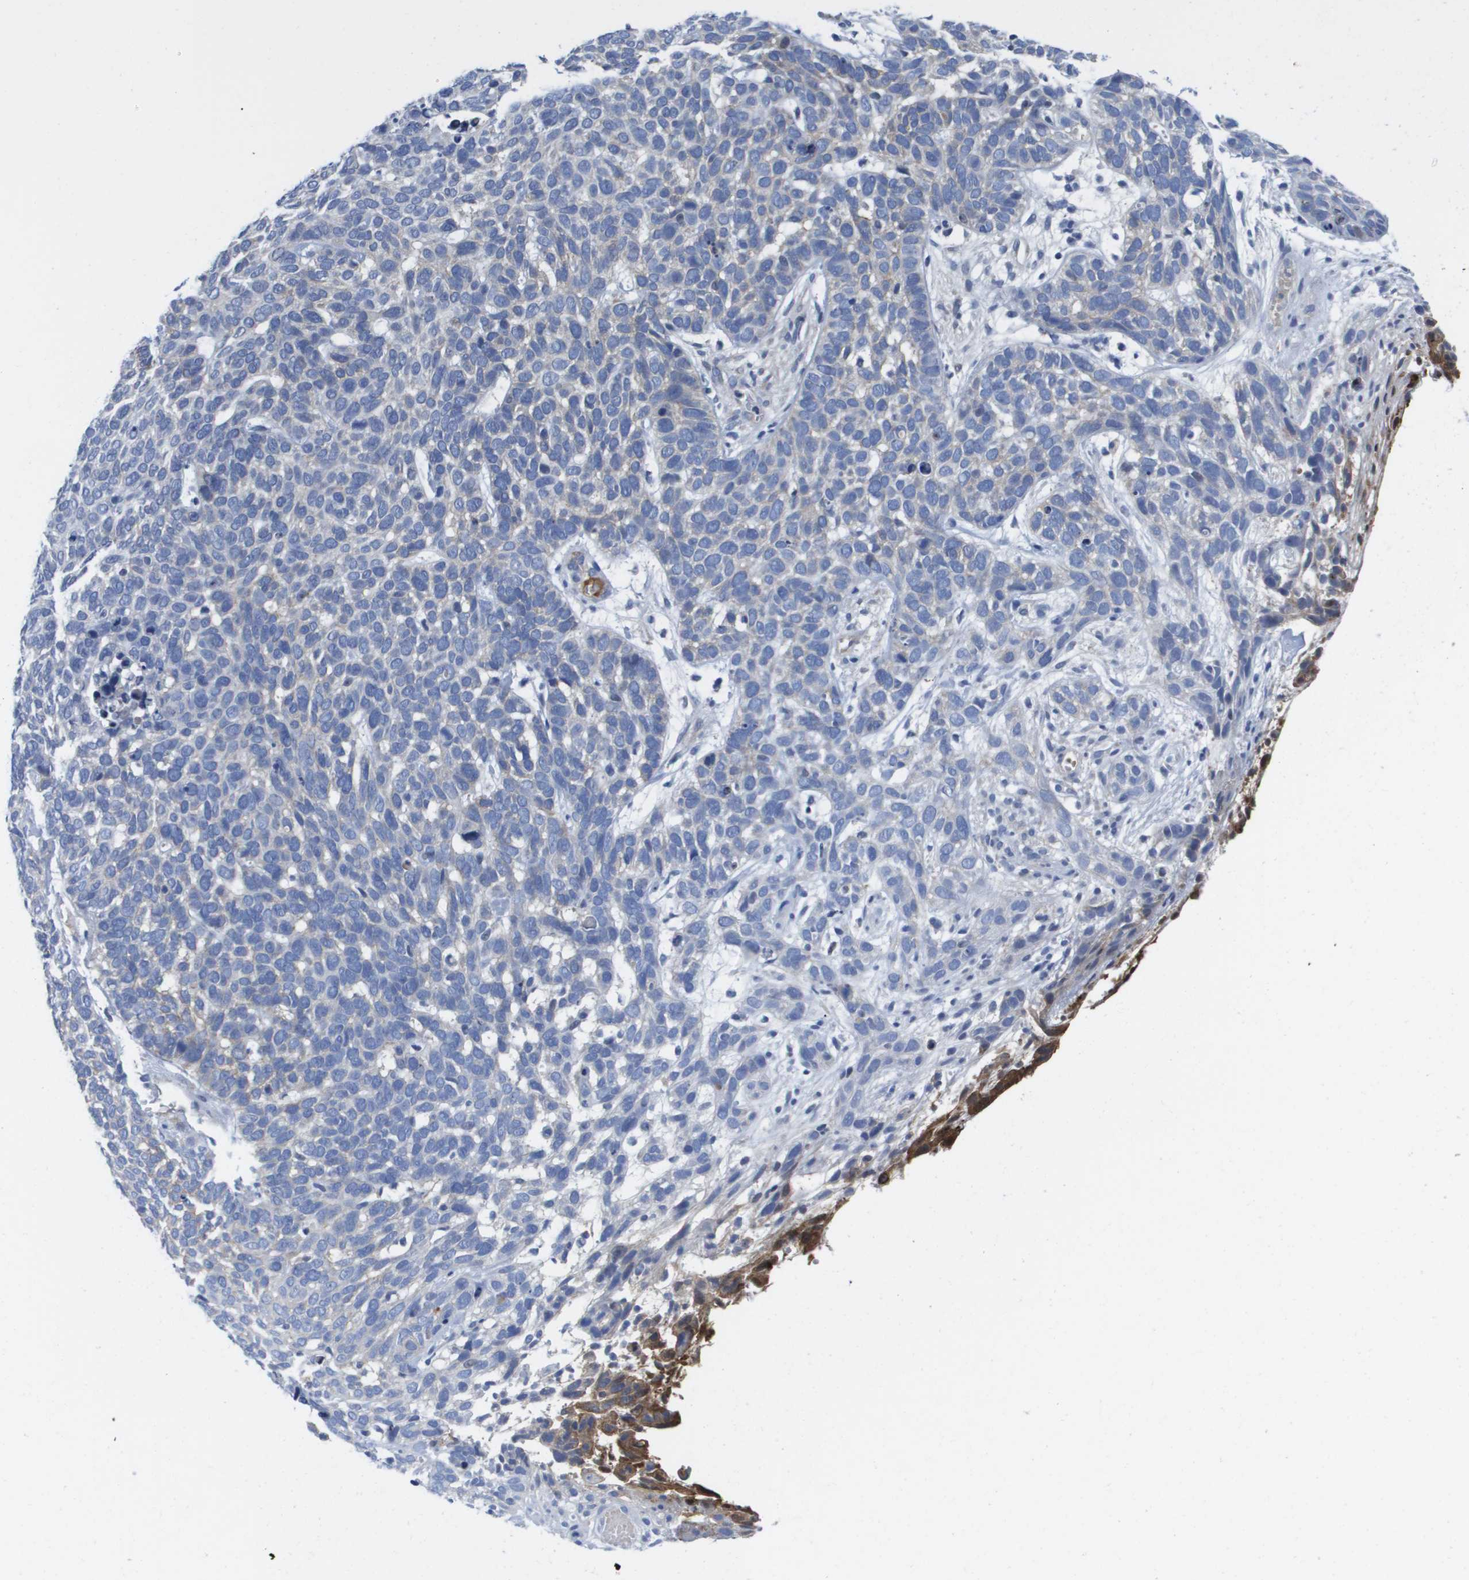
{"staining": {"intensity": "negative", "quantity": "none", "location": "none"}, "tissue": "skin cancer", "cell_type": "Tumor cells", "image_type": "cancer", "snomed": [{"axis": "morphology", "description": "Basal cell carcinoma"}, {"axis": "topography", "description": "Skin"}], "caption": "High magnification brightfield microscopy of basal cell carcinoma (skin) stained with DAB (3,3'-diaminobenzidine) (brown) and counterstained with hematoxylin (blue): tumor cells show no significant positivity. The staining is performed using DAB (3,3'-diaminobenzidine) brown chromogen with nuclei counter-stained in using hematoxylin.", "gene": "SERPINC1", "patient": {"sex": "male", "age": 87}}